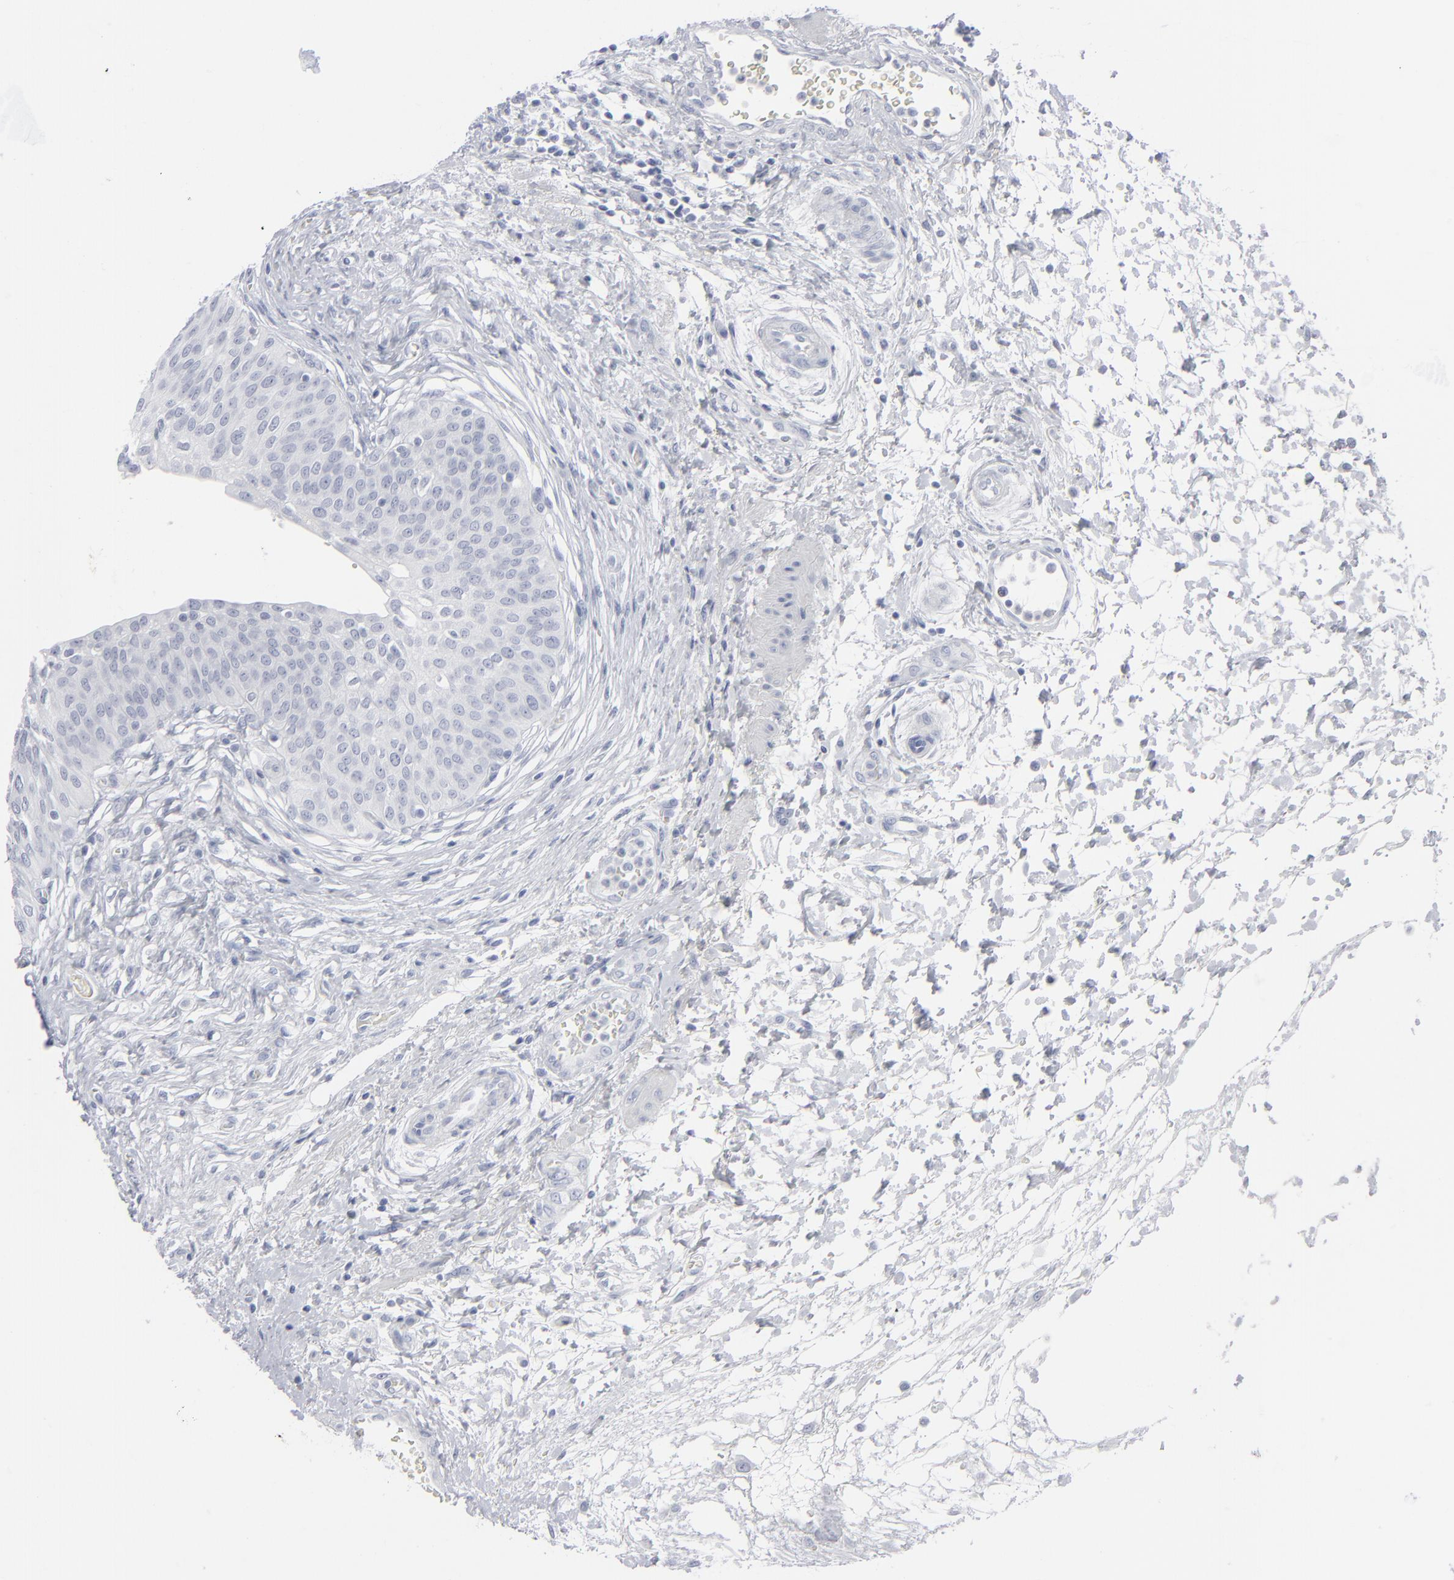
{"staining": {"intensity": "negative", "quantity": "none", "location": "none"}, "tissue": "urinary bladder", "cell_type": "Urothelial cells", "image_type": "normal", "snomed": [{"axis": "morphology", "description": "Normal tissue, NOS"}, {"axis": "topography", "description": "Smooth muscle"}, {"axis": "topography", "description": "Urinary bladder"}], "caption": "This is a micrograph of immunohistochemistry staining of normal urinary bladder, which shows no positivity in urothelial cells. (DAB immunohistochemistry visualized using brightfield microscopy, high magnification).", "gene": "MSLN", "patient": {"sex": "male", "age": 35}}